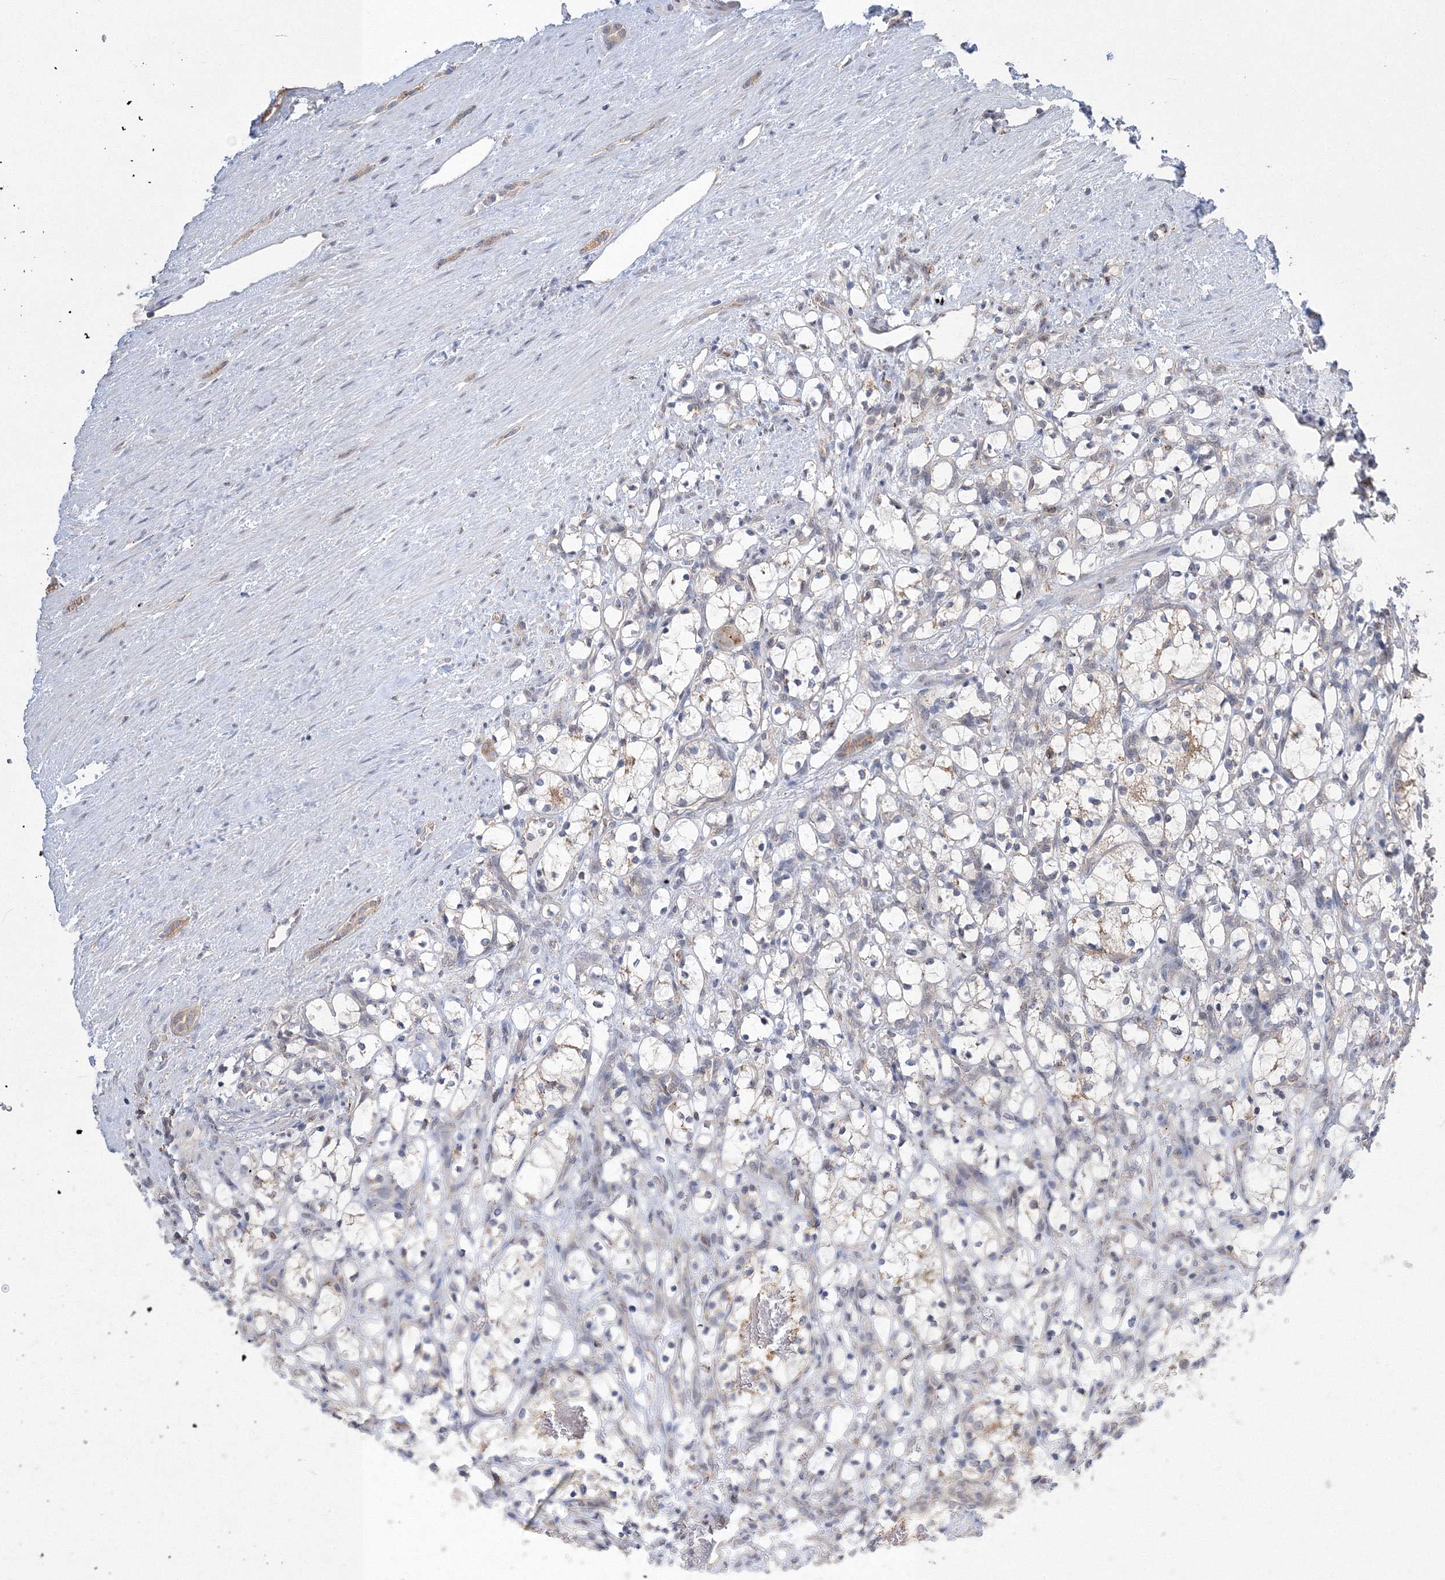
{"staining": {"intensity": "weak", "quantity": "<25%", "location": "cytoplasmic/membranous"}, "tissue": "renal cancer", "cell_type": "Tumor cells", "image_type": "cancer", "snomed": [{"axis": "morphology", "description": "Adenocarcinoma, NOS"}, {"axis": "topography", "description": "Kidney"}], "caption": "Immunohistochemical staining of renal adenocarcinoma shows no significant expression in tumor cells. (Brightfield microscopy of DAB immunohistochemistry (IHC) at high magnification).", "gene": "AASDH", "patient": {"sex": "female", "age": 69}}